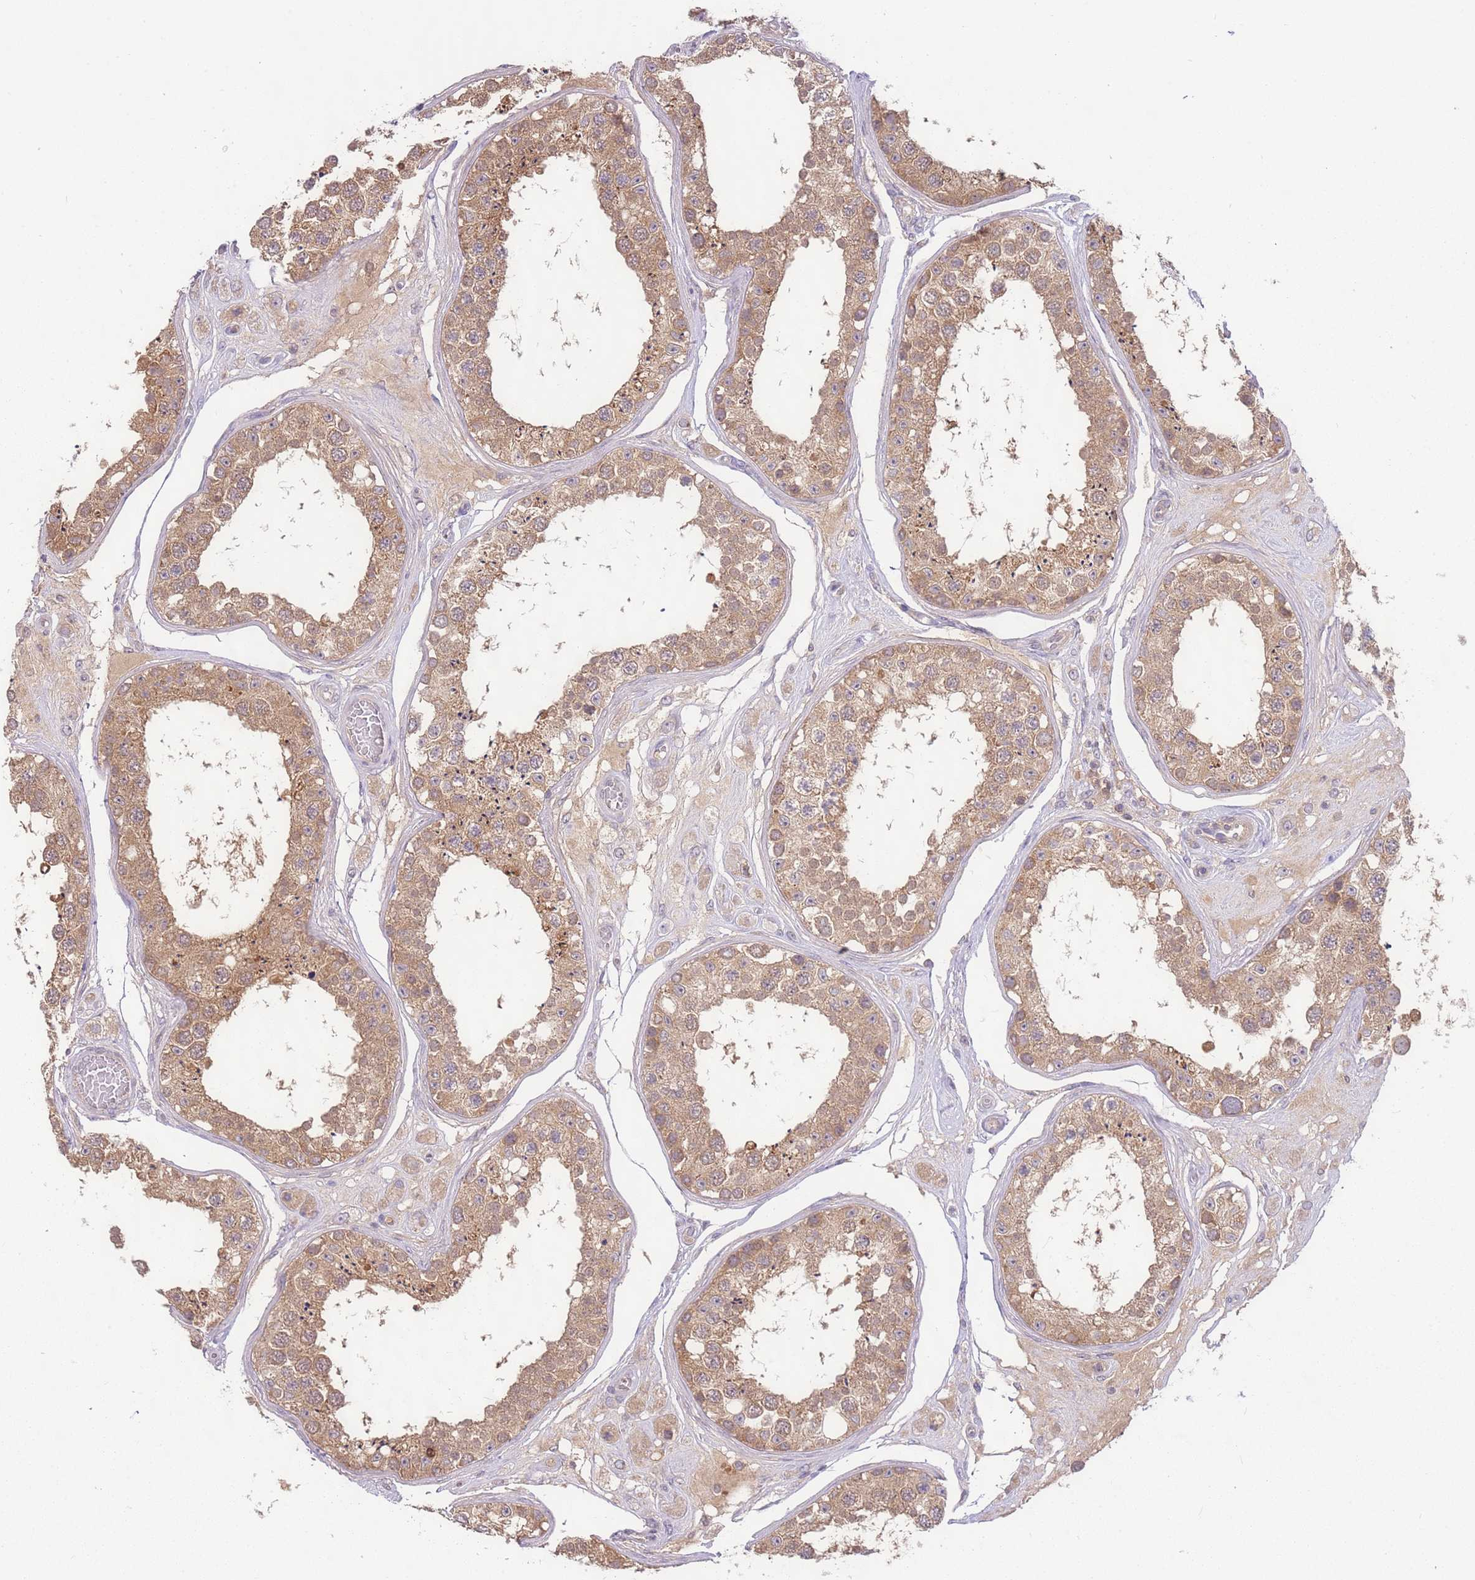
{"staining": {"intensity": "moderate", "quantity": ">75%", "location": "cytoplasmic/membranous"}, "tissue": "testis", "cell_type": "Cells in seminiferous ducts", "image_type": "normal", "snomed": [{"axis": "morphology", "description": "Normal tissue, NOS"}, {"axis": "topography", "description": "Testis"}], "caption": "Moderate cytoplasmic/membranous staining for a protein is seen in approximately >75% of cells in seminiferous ducts of benign testis using immunohistochemistry.", "gene": "SKOR2", "patient": {"sex": "male", "age": 25}}